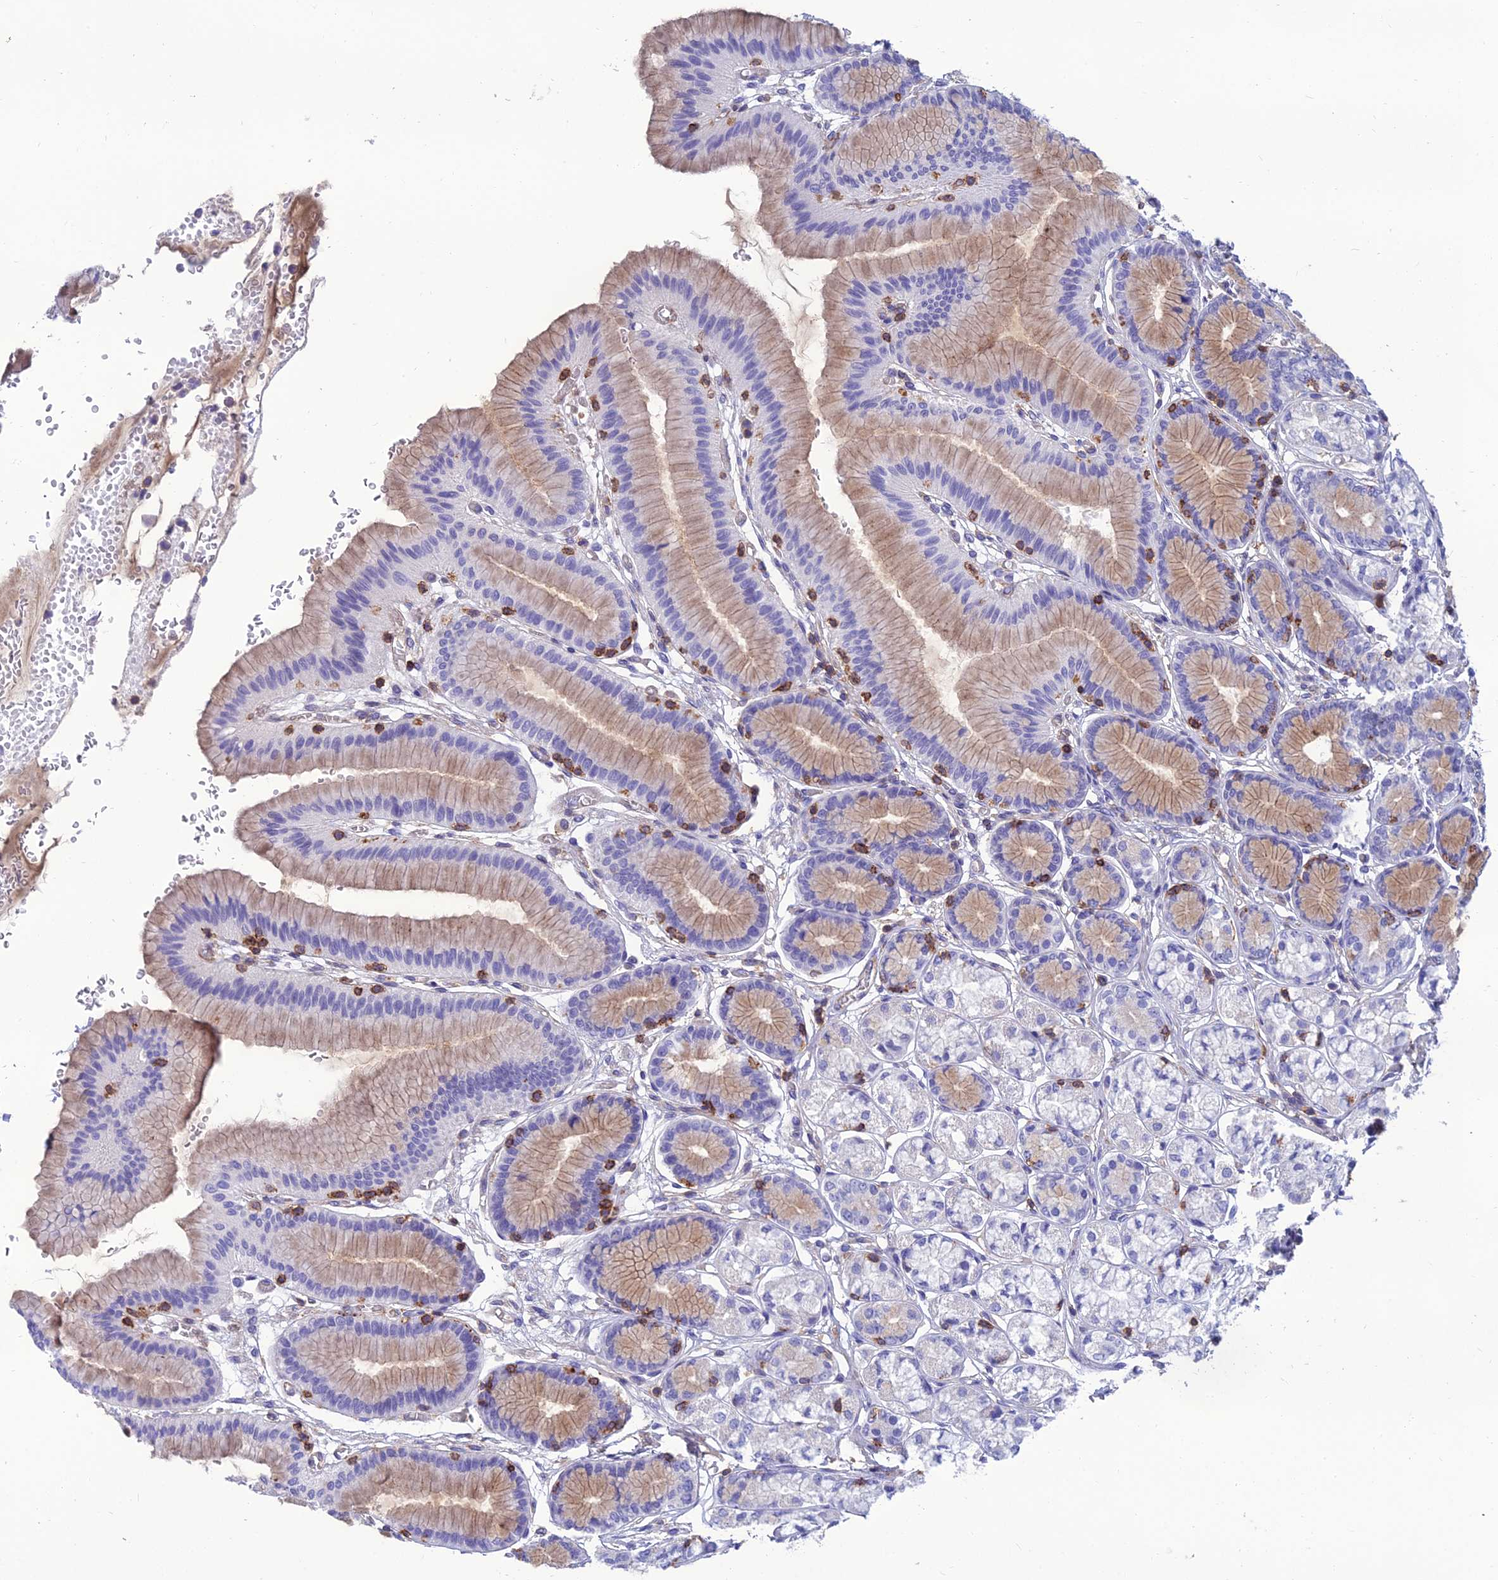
{"staining": {"intensity": "moderate", "quantity": "25%-75%", "location": "cytoplasmic/membranous"}, "tissue": "stomach", "cell_type": "Glandular cells", "image_type": "normal", "snomed": [{"axis": "morphology", "description": "Normal tissue, NOS"}, {"axis": "morphology", "description": "Adenocarcinoma, NOS"}, {"axis": "morphology", "description": "Adenocarcinoma, High grade"}, {"axis": "topography", "description": "Stomach, upper"}, {"axis": "topography", "description": "Stomach"}], "caption": "IHC of benign human stomach reveals medium levels of moderate cytoplasmic/membranous staining in about 25%-75% of glandular cells. Nuclei are stained in blue.", "gene": "PPP1R18", "patient": {"sex": "female", "age": 65}}